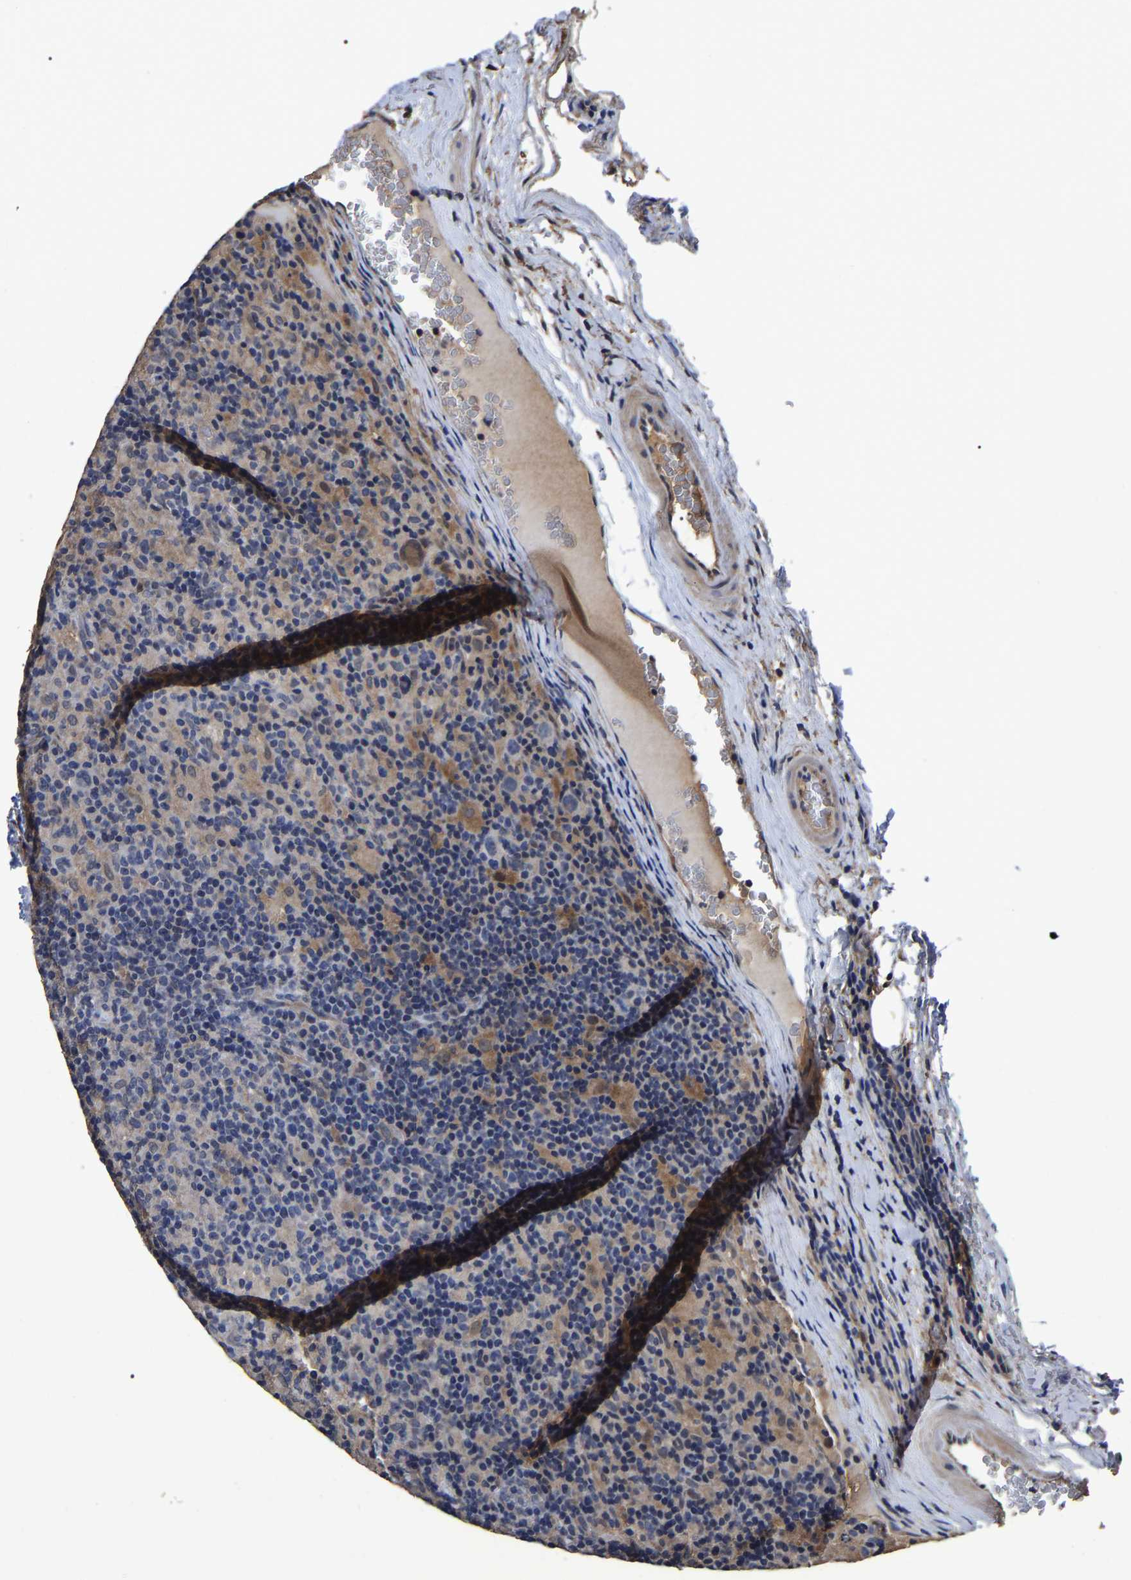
{"staining": {"intensity": "negative", "quantity": "none", "location": "none"}, "tissue": "lymphoma", "cell_type": "Tumor cells", "image_type": "cancer", "snomed": [{"axis": "morphology", "description": "Hodgkin's disease, NOS"}, {"axis": "topography", "description": "Lymph node"}], "caption": "The photomicrograph displays no significant staining in tumor cells of Hodgkin's disease.", "gene": "STK32C", "patient": {"sex": "male", "age": 70}}